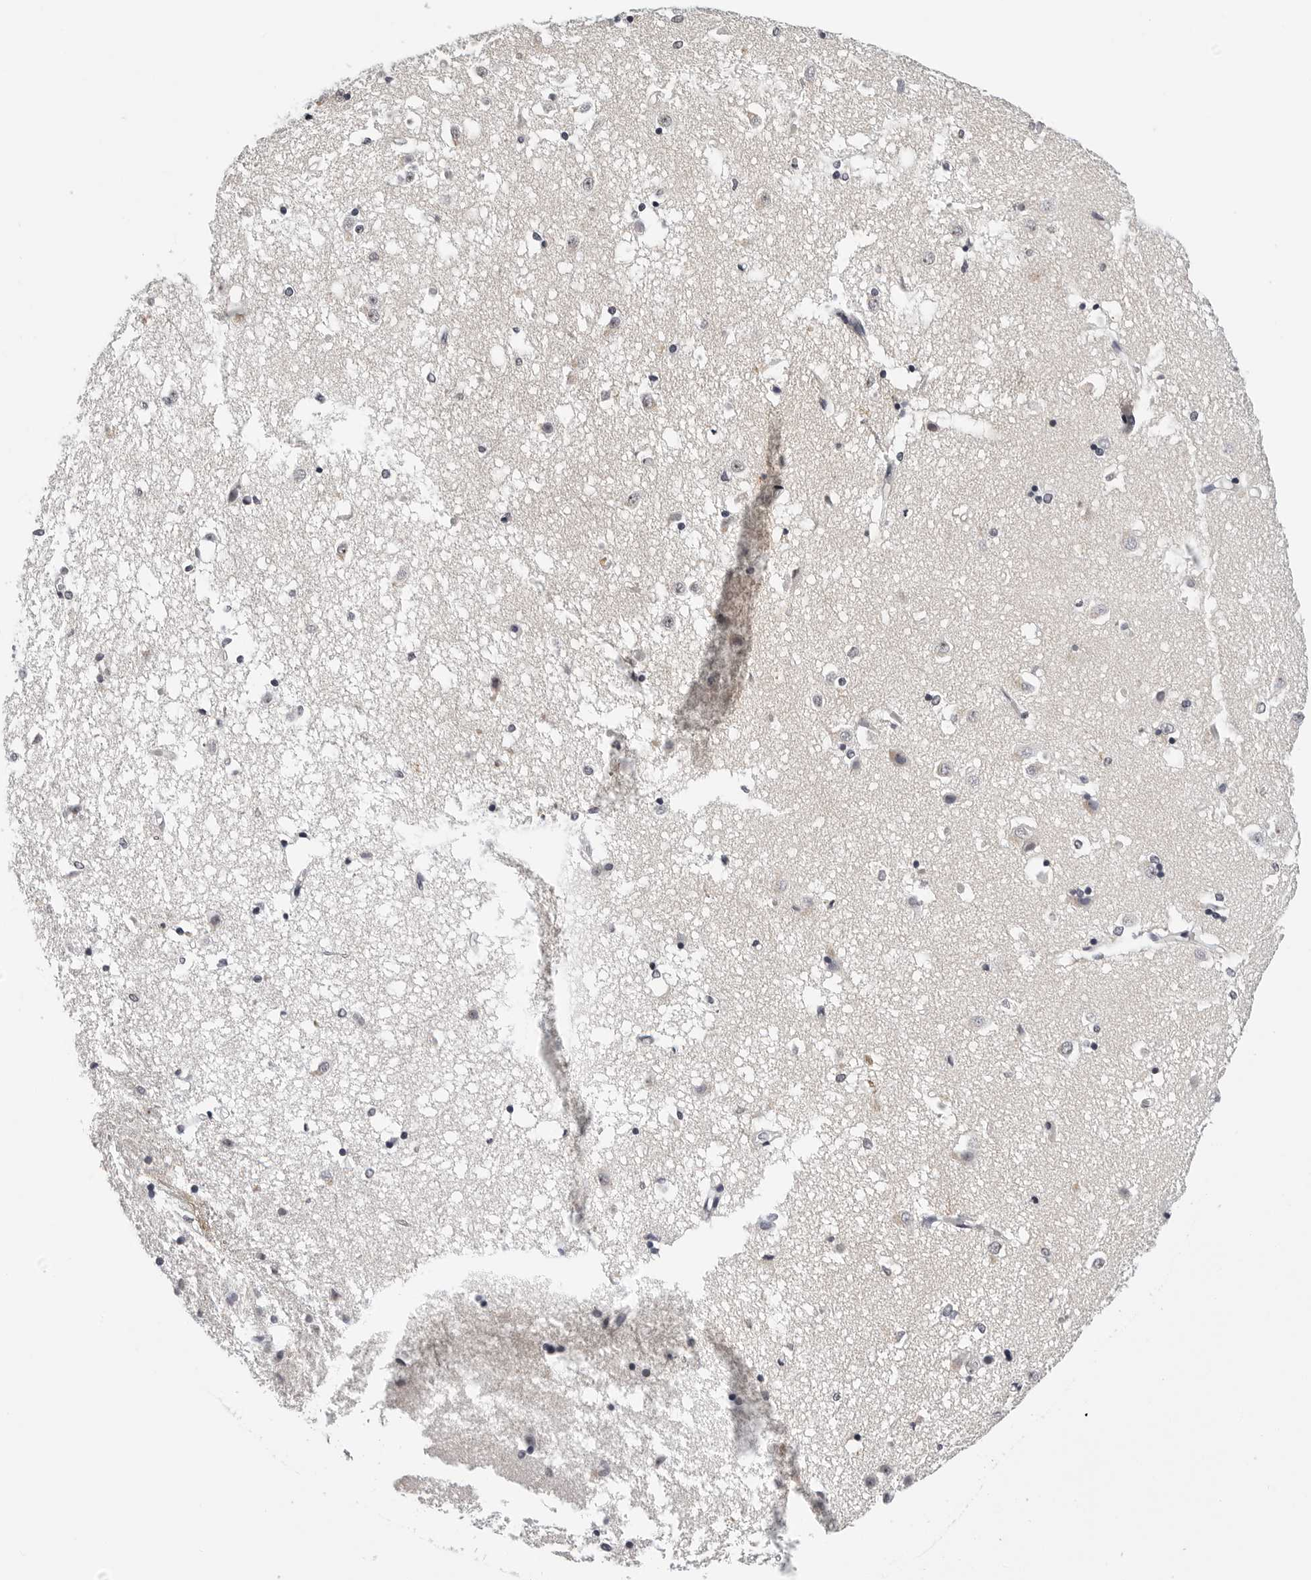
{"staining": {"intensity": "negative", "quantity": "none", "location": "none"}, "tissue": "caudate", "cell_type": "Glial cells", "image_type": "normal", "snomed": [{"axis": "morphology", "description": "Normal tissue, NOS"}, {"axis": "topography", "description": "Lateral ventricle wall"}], "caption": "Protein analysis of unremarkable caudate demonstrates no significant positivity in glial cells.", "gene": "GNL2", "patient": {"sex": "male", "age": 45}}